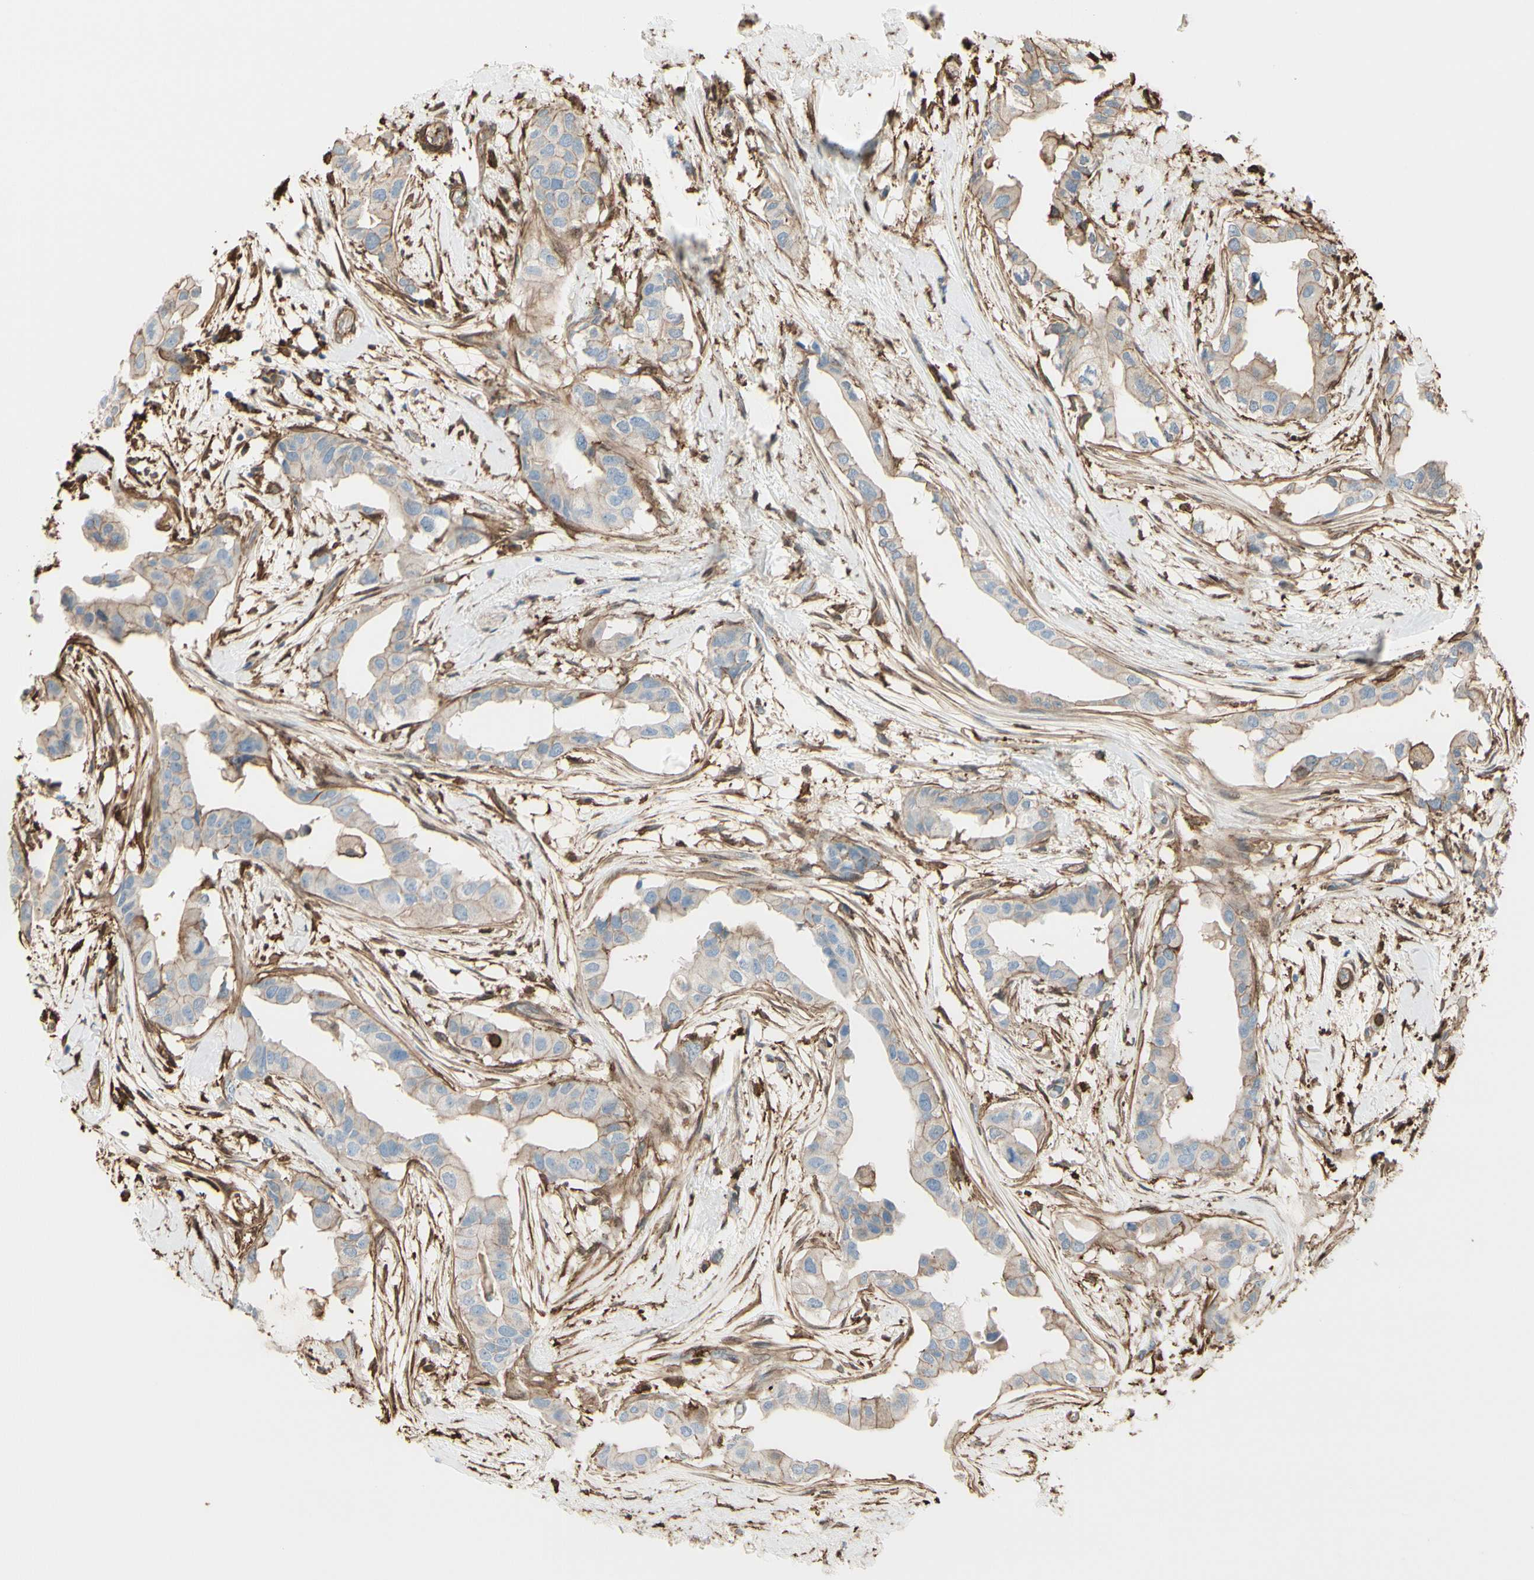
{"staining": {"intensity": "weak", "quantity": ">75%", "location": "cytoplasmic/membranous"}, "tissue": "breast cancer", "cell_type": "Tumor cells", "image_type": "cancer", "snomed": [{"axis": "morphology", "description": "Duct carcinoma"}, {"axis": "topography", "description": "Breast"}], "caption": "An image of breast cancer stained for a protein displays weak cytoplasmic/membranous brown staining in tumor cells. (brown staining indicates protein expression, while blue staining denotes nuclei).", "gene": "GSN", "patient": {"sex": "female", "age": 40}}